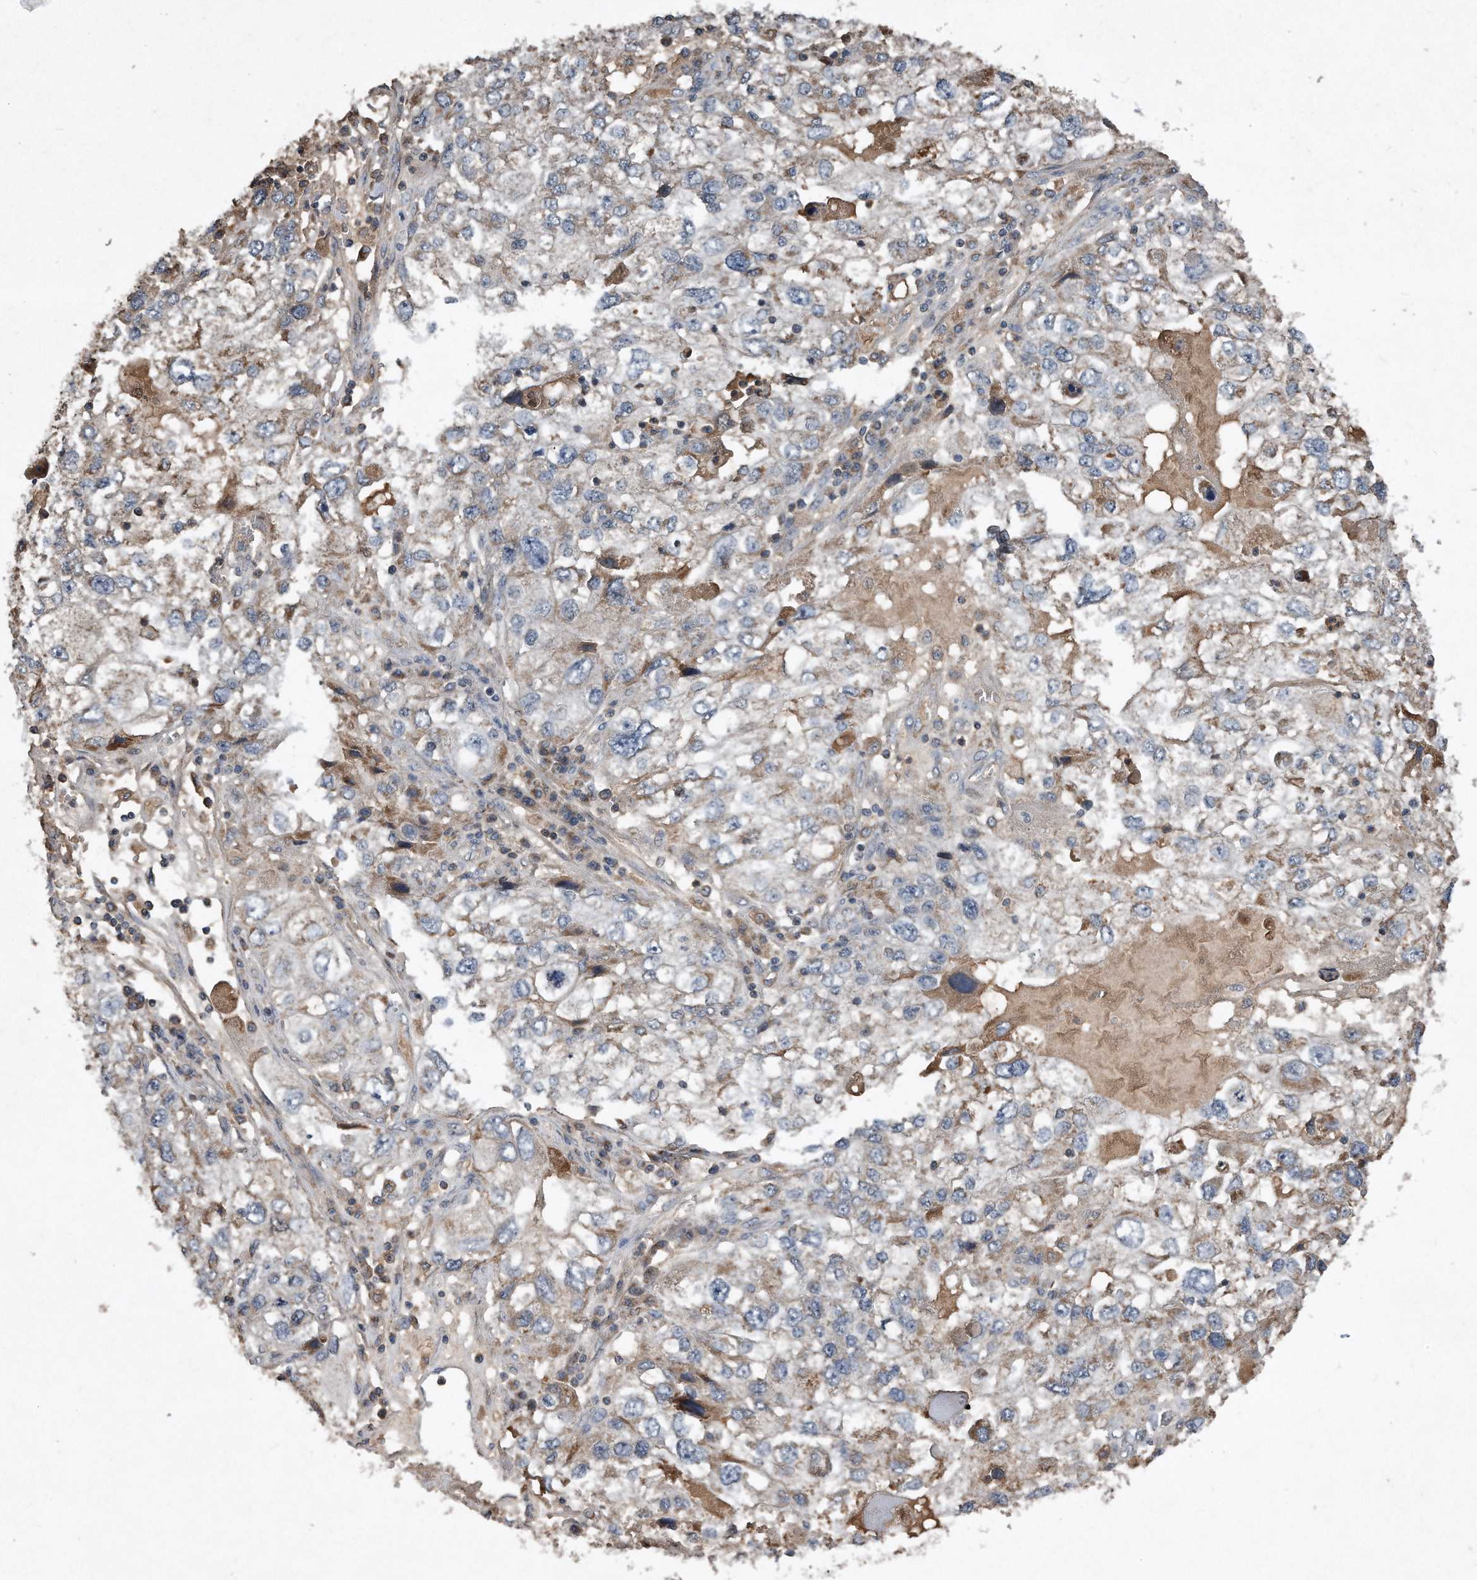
{"staining": {"intensity": "negative", "quantity": "none", "location": "none"}, "tissue": "endometrial cancer", "cell_type": "Tumor cells", "image_type": "cancer", "snomed": [{"axis": "morphology", "description": "Adenocarcinoma, NOS"}, {"axis": "topography", "description": "Endometrium"}], "caption": "A histopathology image of endometrial cancer stained for a protein reveals no brown staining in tumor cells. Nuclei are stained in blue.", "gene": "SDHA", "patient": {"sex": "female", "age": 49}}